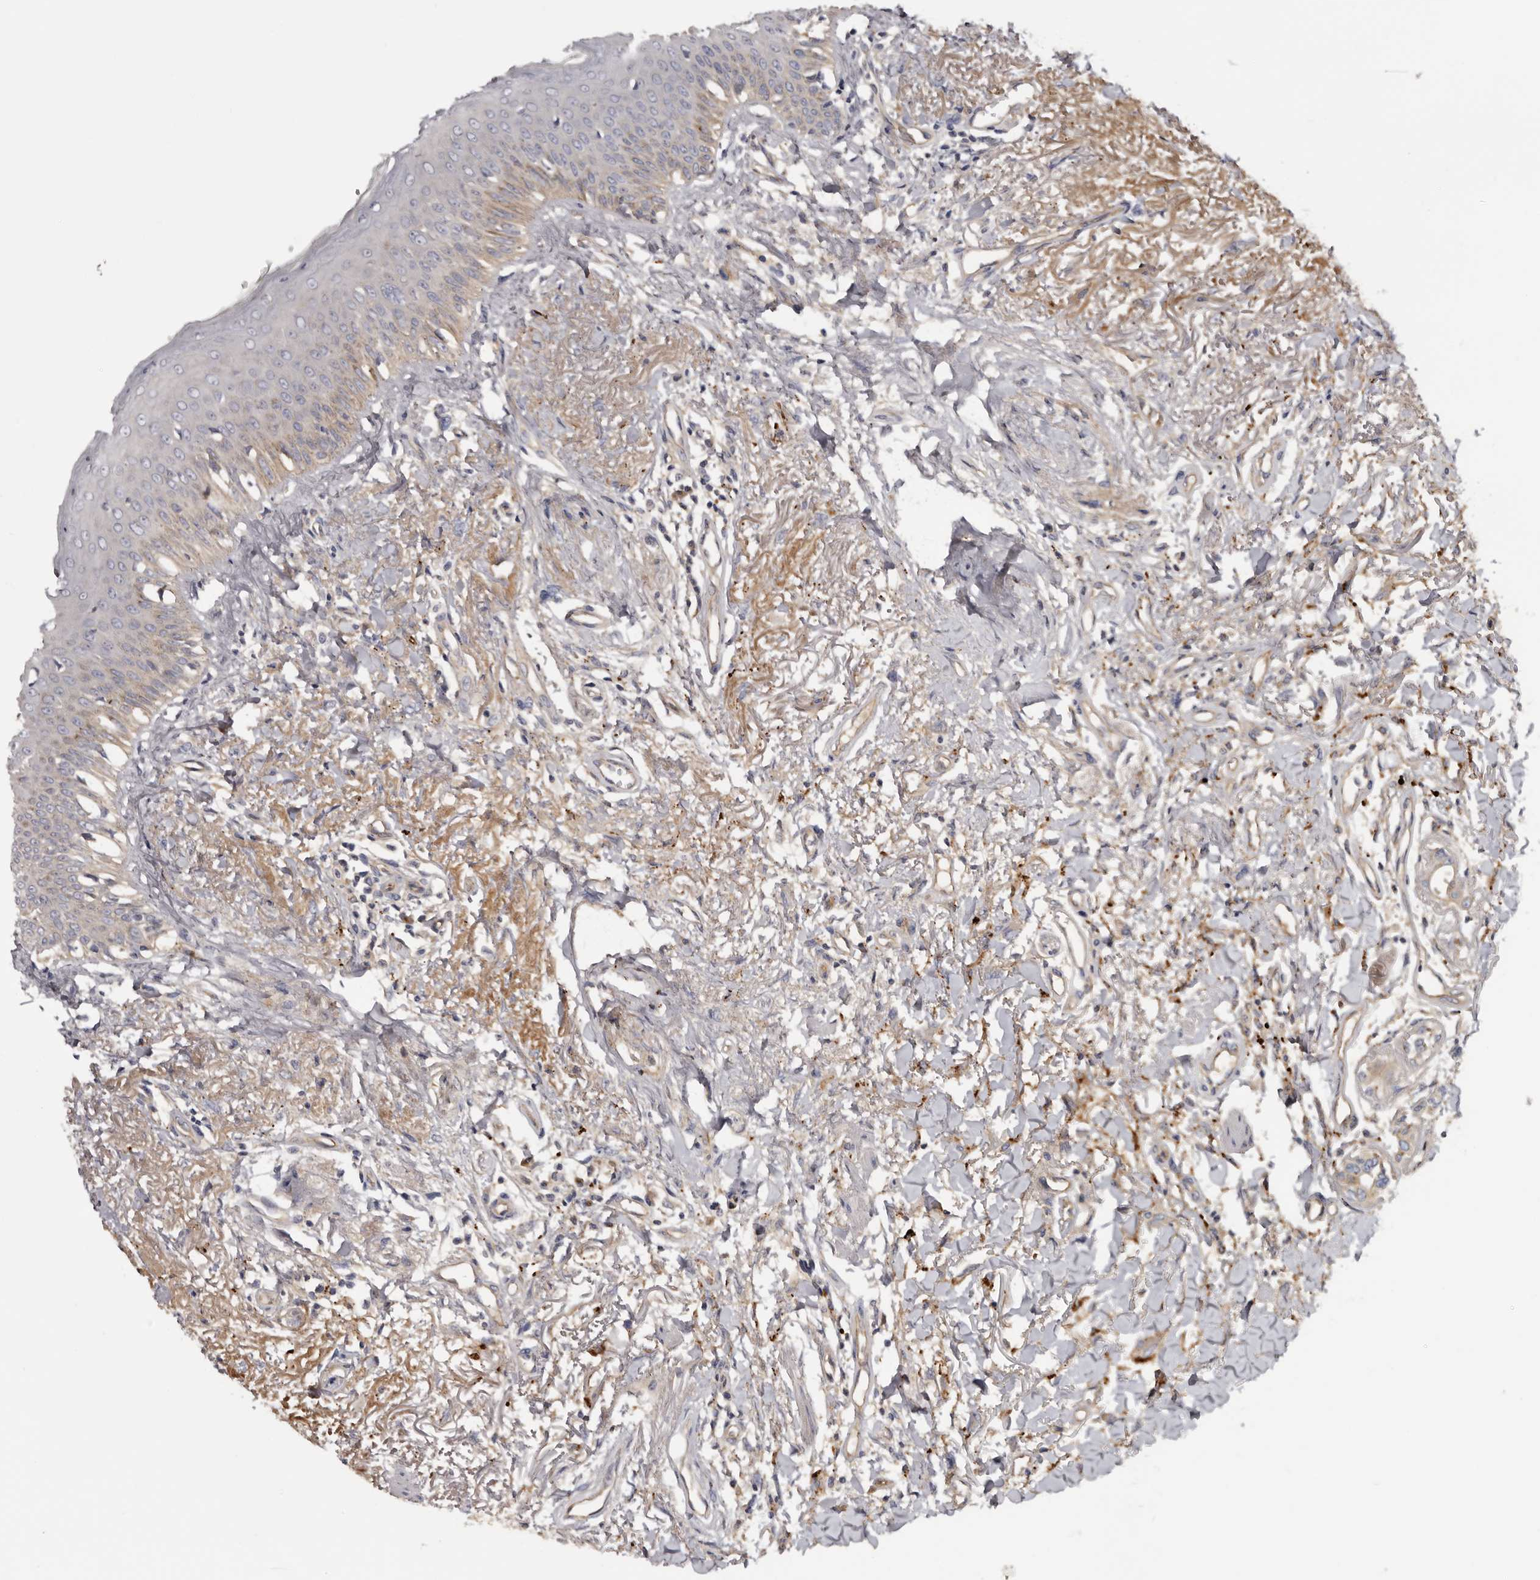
{"staining": {"intensity": "weak", "quantity": "<25%", "location": "cytoplasmic/membranous"}, "tissue": "oral mucosa", "cell_type": "Squamous epithelial cells", "image_type": "normal", "snomed": [{"axis": "morphology", "description": "Normal tissue, NOS"}, {"axis": "topography", "description": "Oral tissue"}], "caption": "This is a image of immunohistochemistry (IHC) staining of benign oral mucosa, which shows no positivity in squamous epithelial cells.", "gene": "INKA2", "patient": {"sex": "female", "age": 70}}